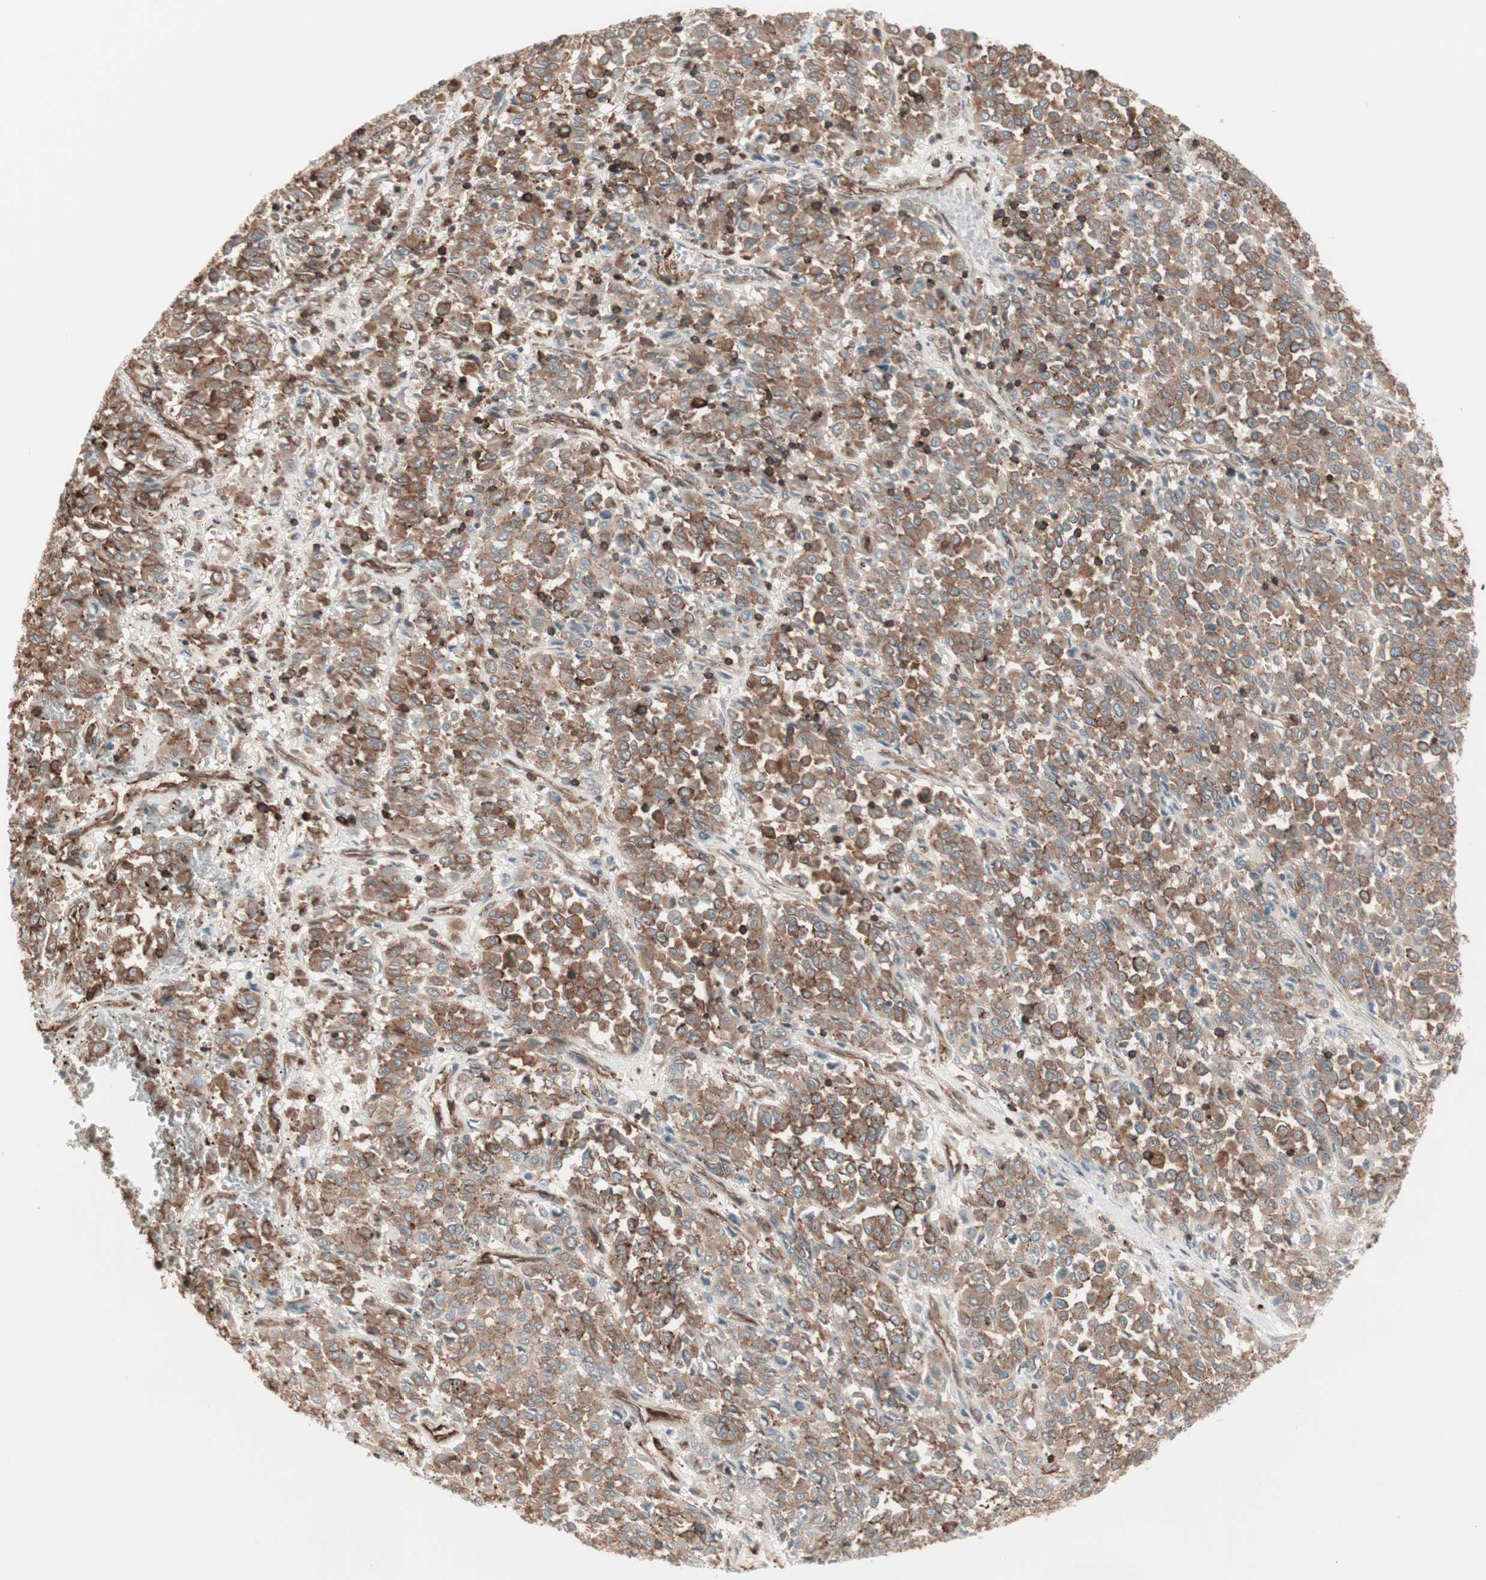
{"staining": {"intensity": "strong", "quantity": ">75%", "location": "cytoplasmic/membranous"}, "tissue": "melanoma", "cell_type": "Tumor cells", "image_type": "cancer", "snomed": [{"axis": "morphology", "description": "Malignant melanoma, Metastatic site"}, {"axis": "topography", "description": "Pancreas"}], "caption": "Human melanoma stained with a protein marker exhibits strong staining in tumor cells.", "gene": "TCP11L1", "patient": {"sex": "female", "age": 30}}